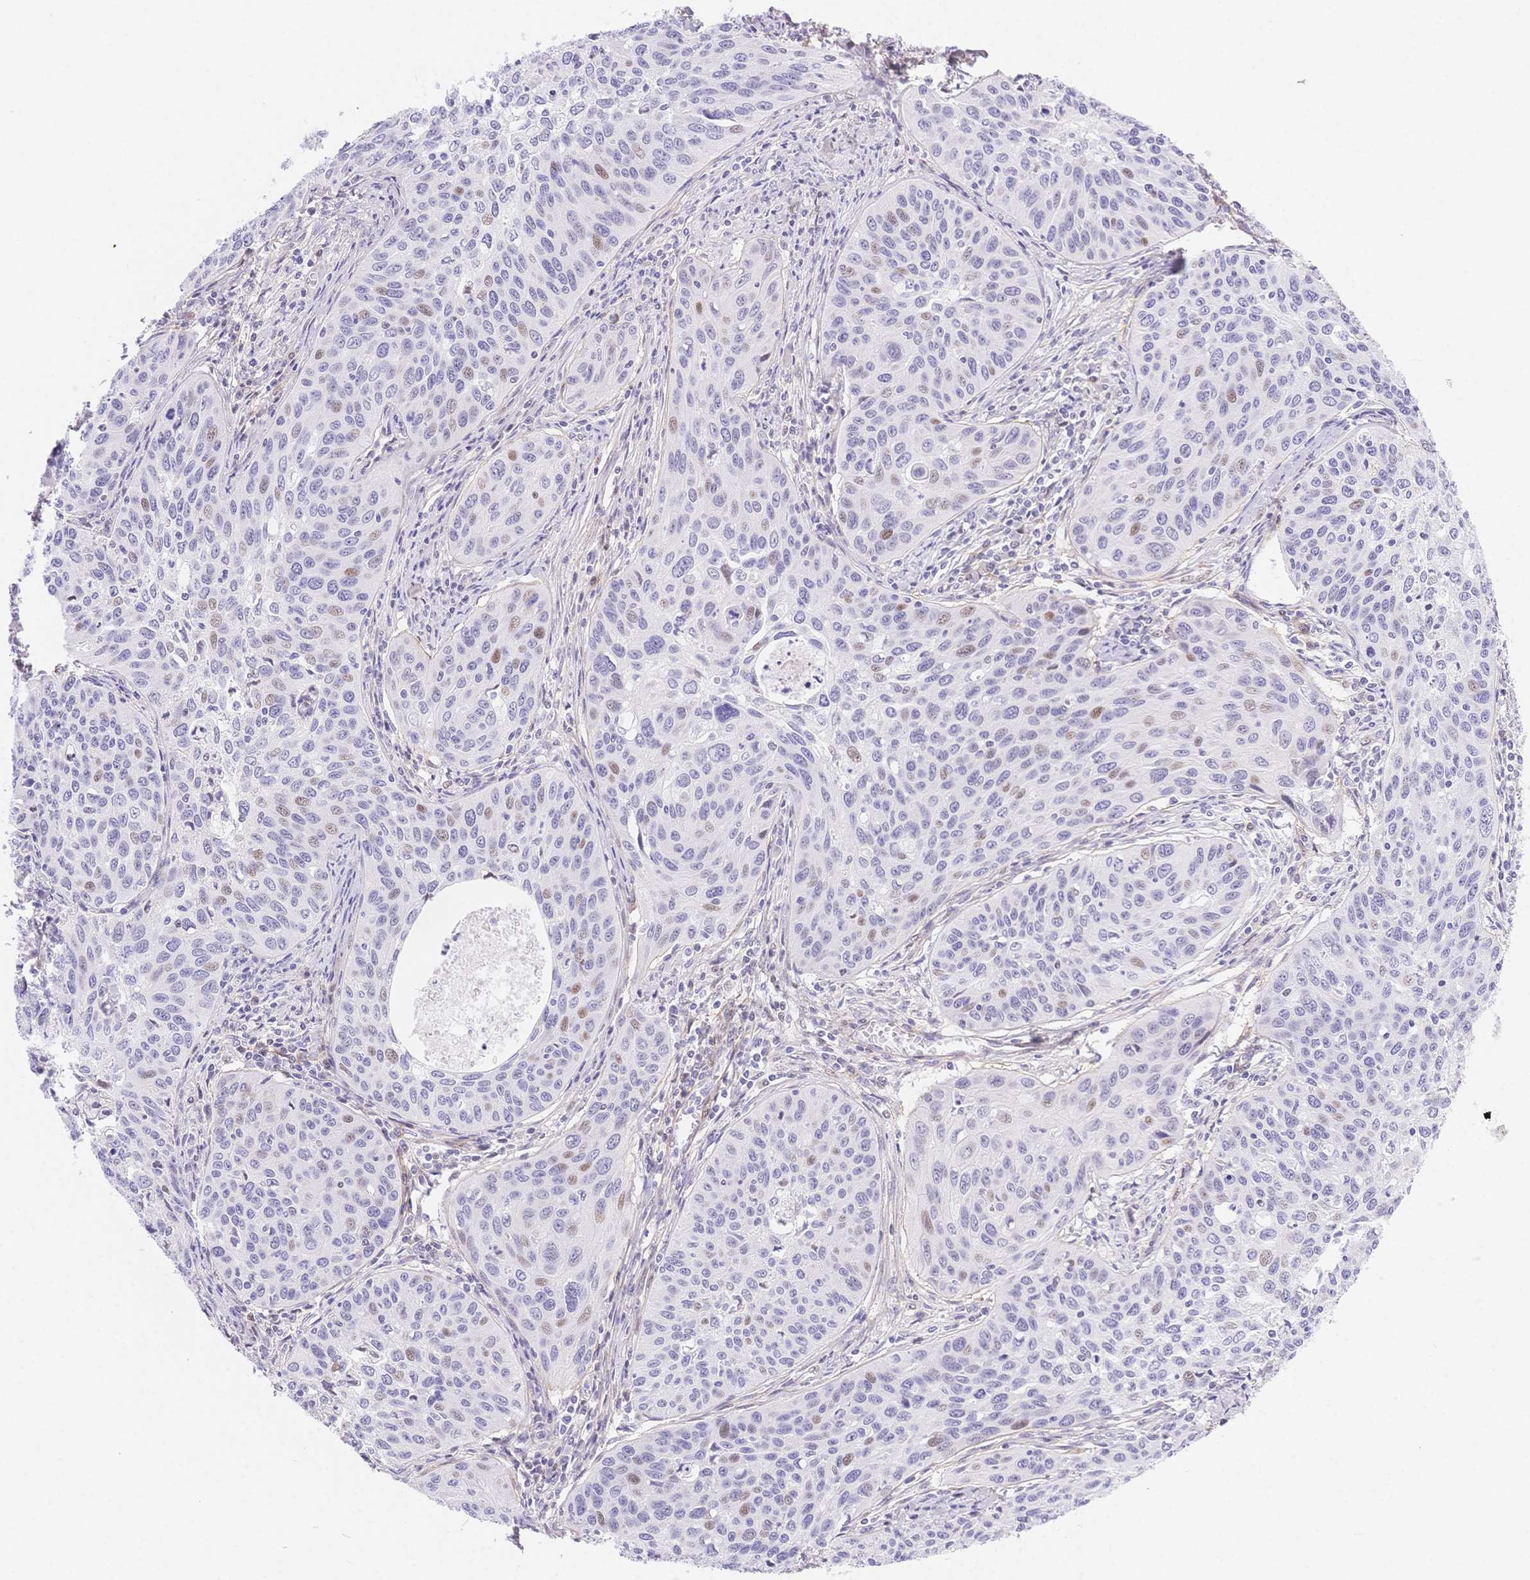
{"staining": {"intensity": "weak", "quantity": "<25%", "location": "nuclear"}, "tissue": "cervical cancer", "cell_type": "Tumor cells", "image_type": "cancer", "snomed": [{"axis": "morphology", "description": "Squamous cell carcinoma, NOS"}, {"axis": "topography", "description": "Cervix"}], "caption": "High magnification brightfield microscopy of squamous cell carcinoma (cervical) stained with DAB (brown) and counterstained with hematoxylin (blue): tumor cells show no significant staining.", "gene": "PDZD2", "patient": {"sex": "female", "age": 31}}